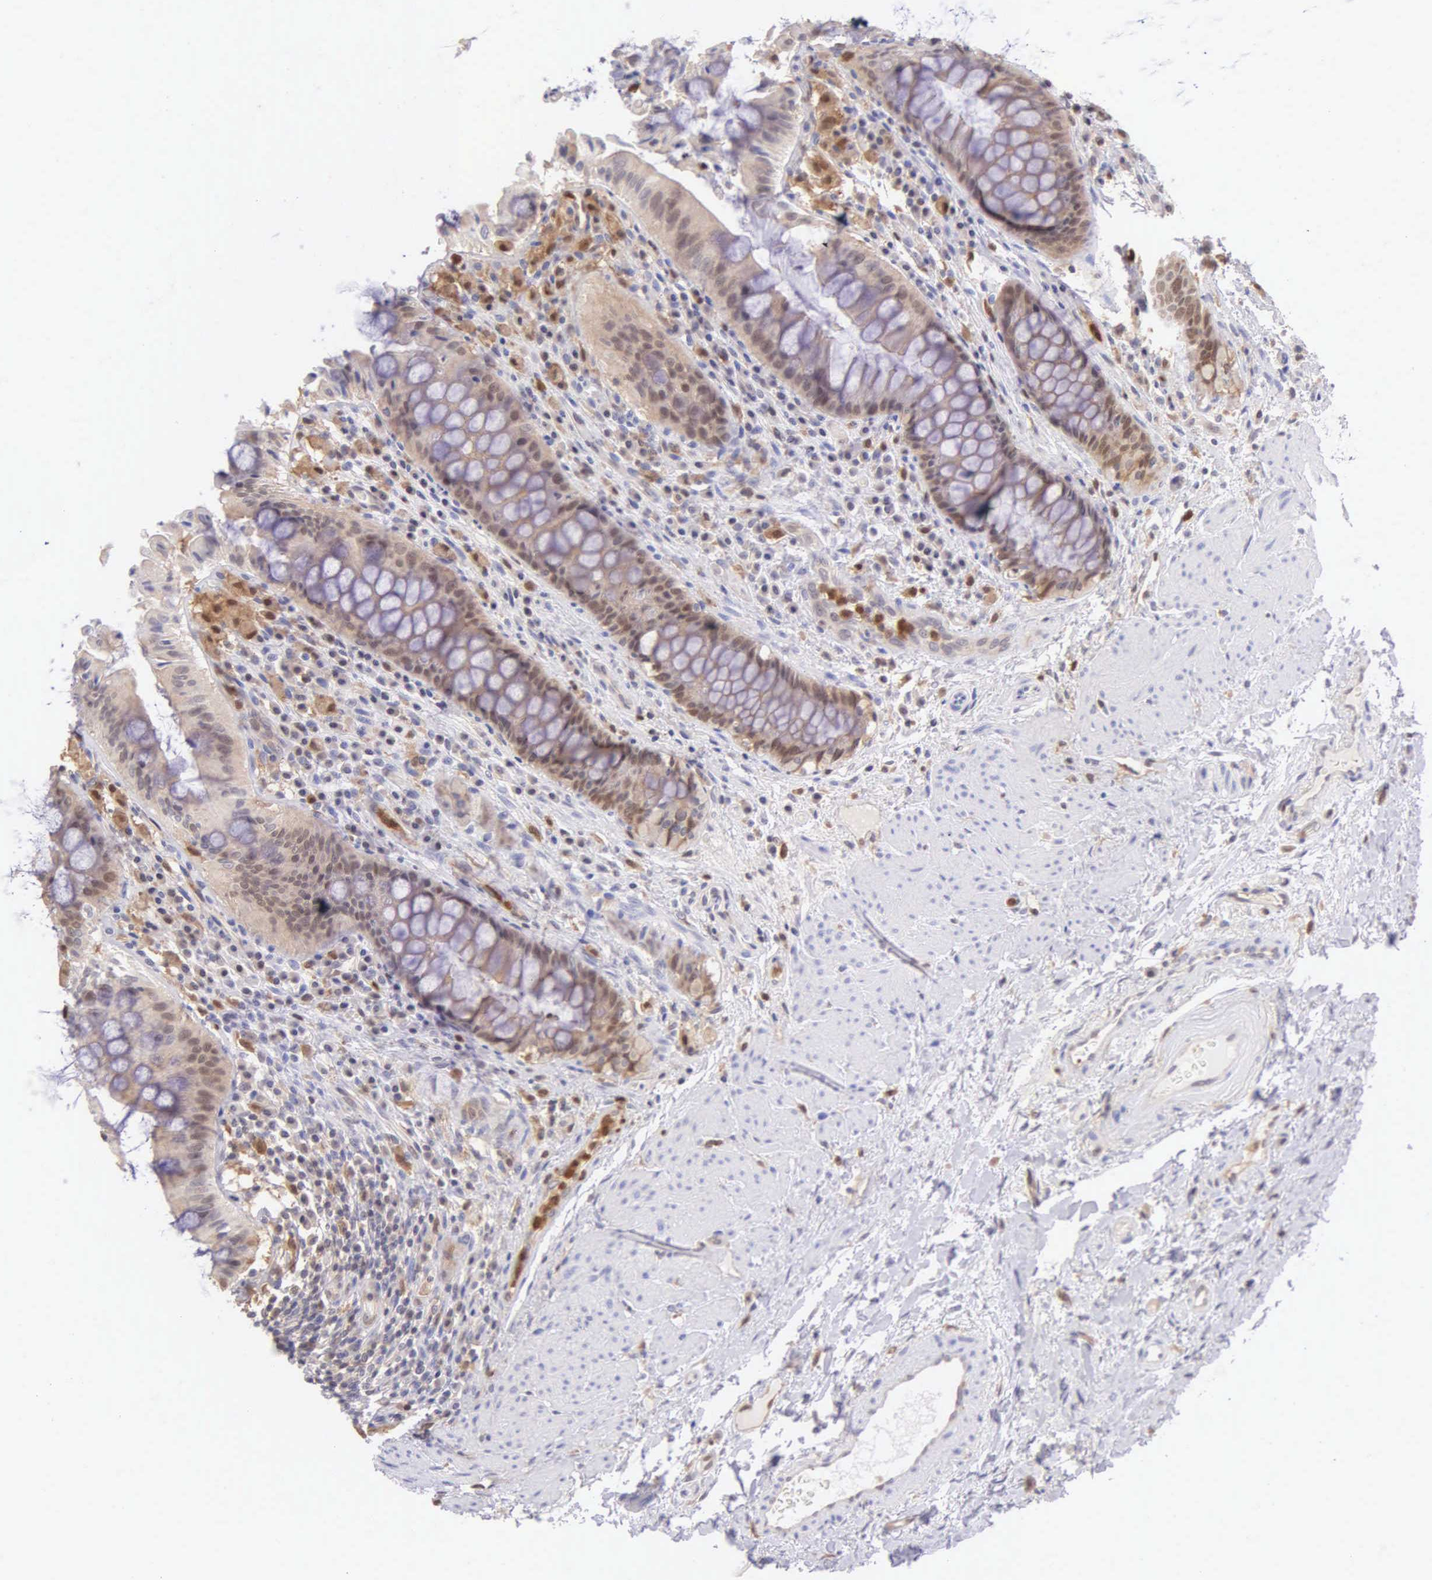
{"staining": {"intensity": "weak", "quantity": "25%-75%", "location": "cytoplasmic/membranous"}, "tissue": "rectum", "cell_type": "Glandular cells", "image_type": "normal", "snomed": [{"axis": "morphology", "description": "Normal tissue, NOS"}, {"axis": "topography", "description": "Rectum"}], "caption": "The micrograph shows staining of unremarkable rectum, revealing weak cytoplasmic/membranous protein staining (brown color) within glandular cells. (IHC, brightfield microscopy, high magnification).", "gene": "BID", "patient": {"sex": "female", "age": 75}}